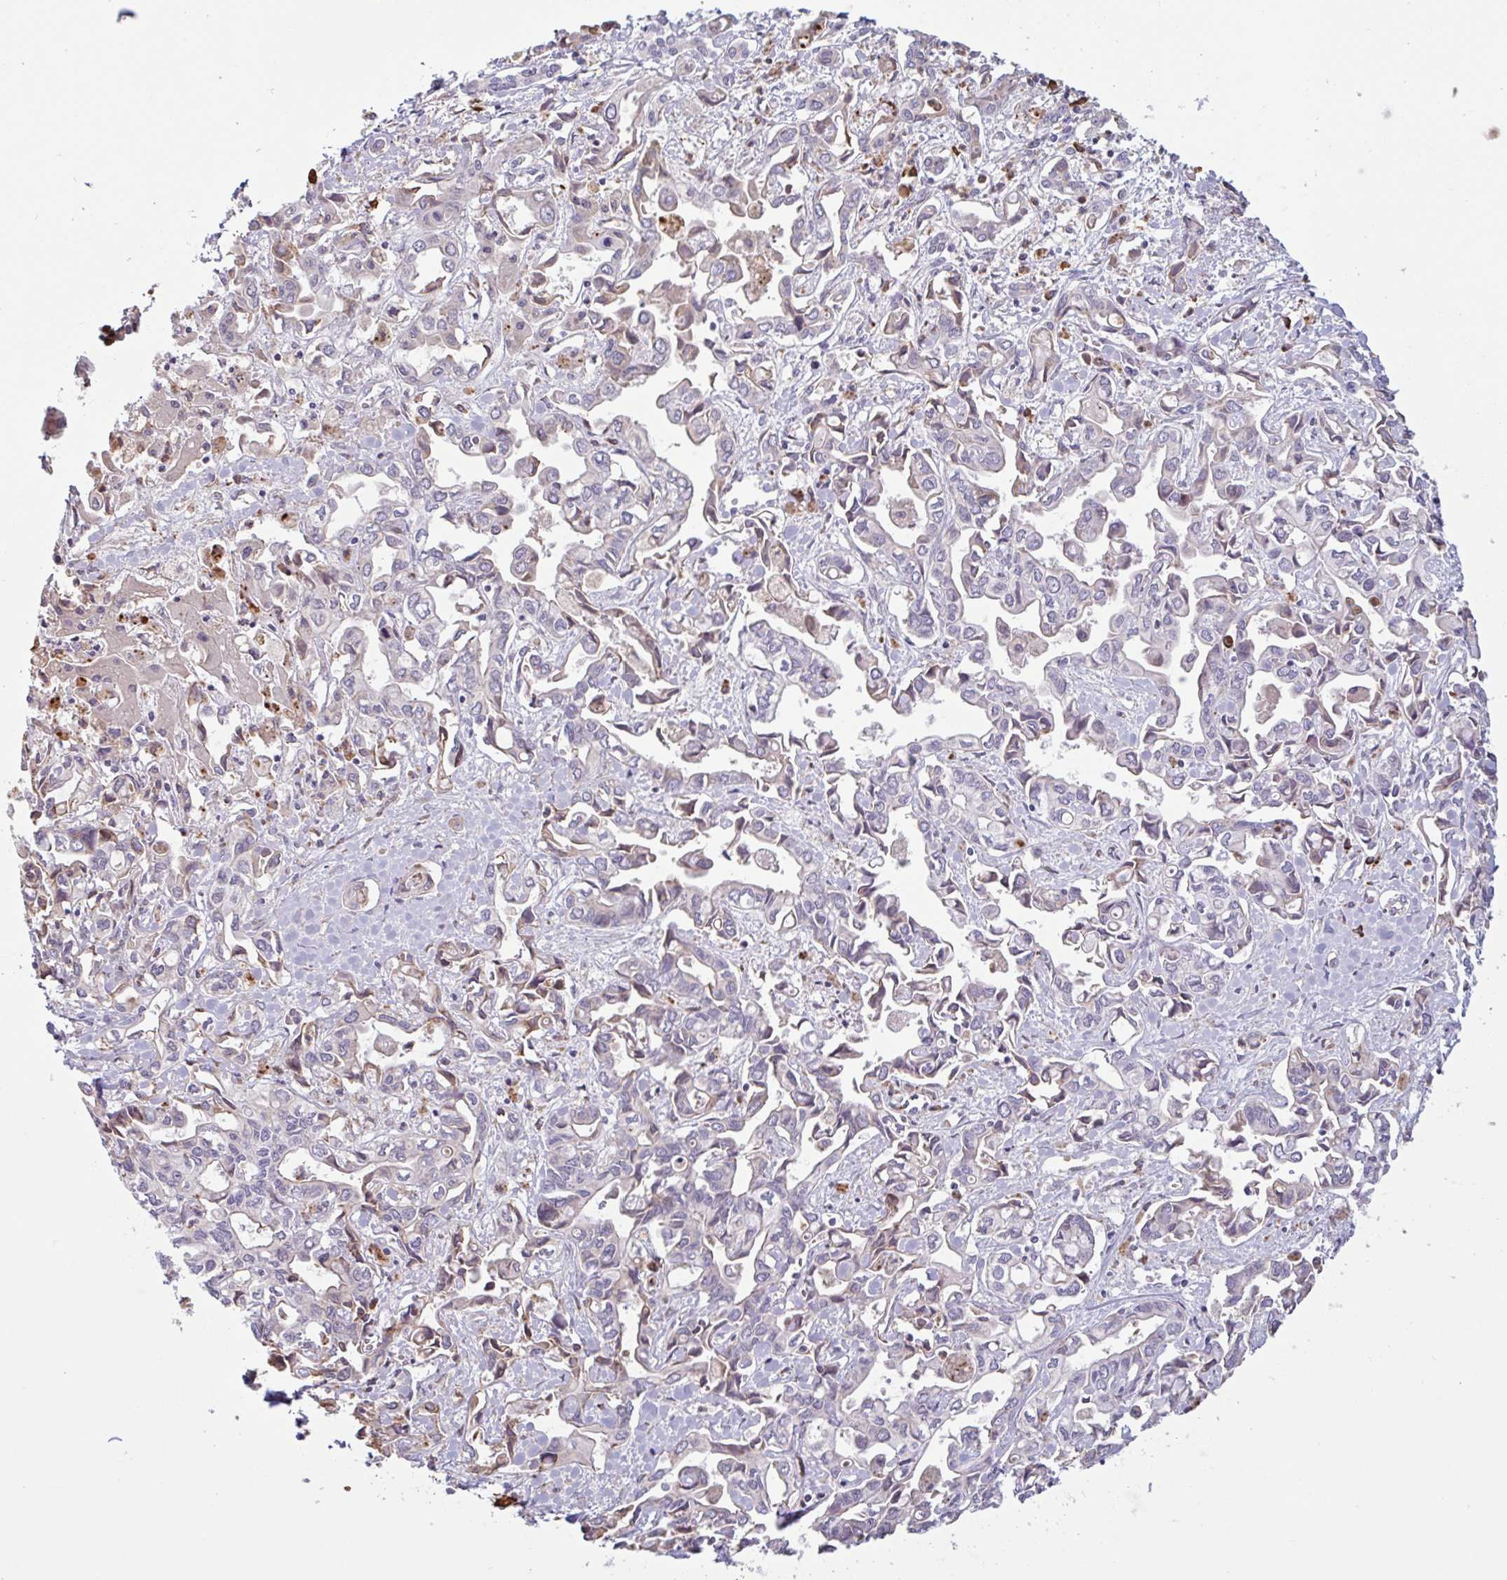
{"staining": {"intensity": "negative", "quantity": "none", "location": "none"}, "tissue": "liver cancer", "cell_type": "Tumor cells", "image_type": "cancer", "snomed": [{"axis": "morphology", "description": "Cholangiocarcinoma"}, {"axis": "topography", "description": "Liver"}], "caption": "Immunohistochemistry of human liver cancer displays no expression in tumor cells. (Brightfield microscopy of DAB (3,3'-diaminobenzidine) immunohistochemistry (IHC) at high magnification).", "gene": "TAF1D", "patient": {"sex": "female", "age": 64}}